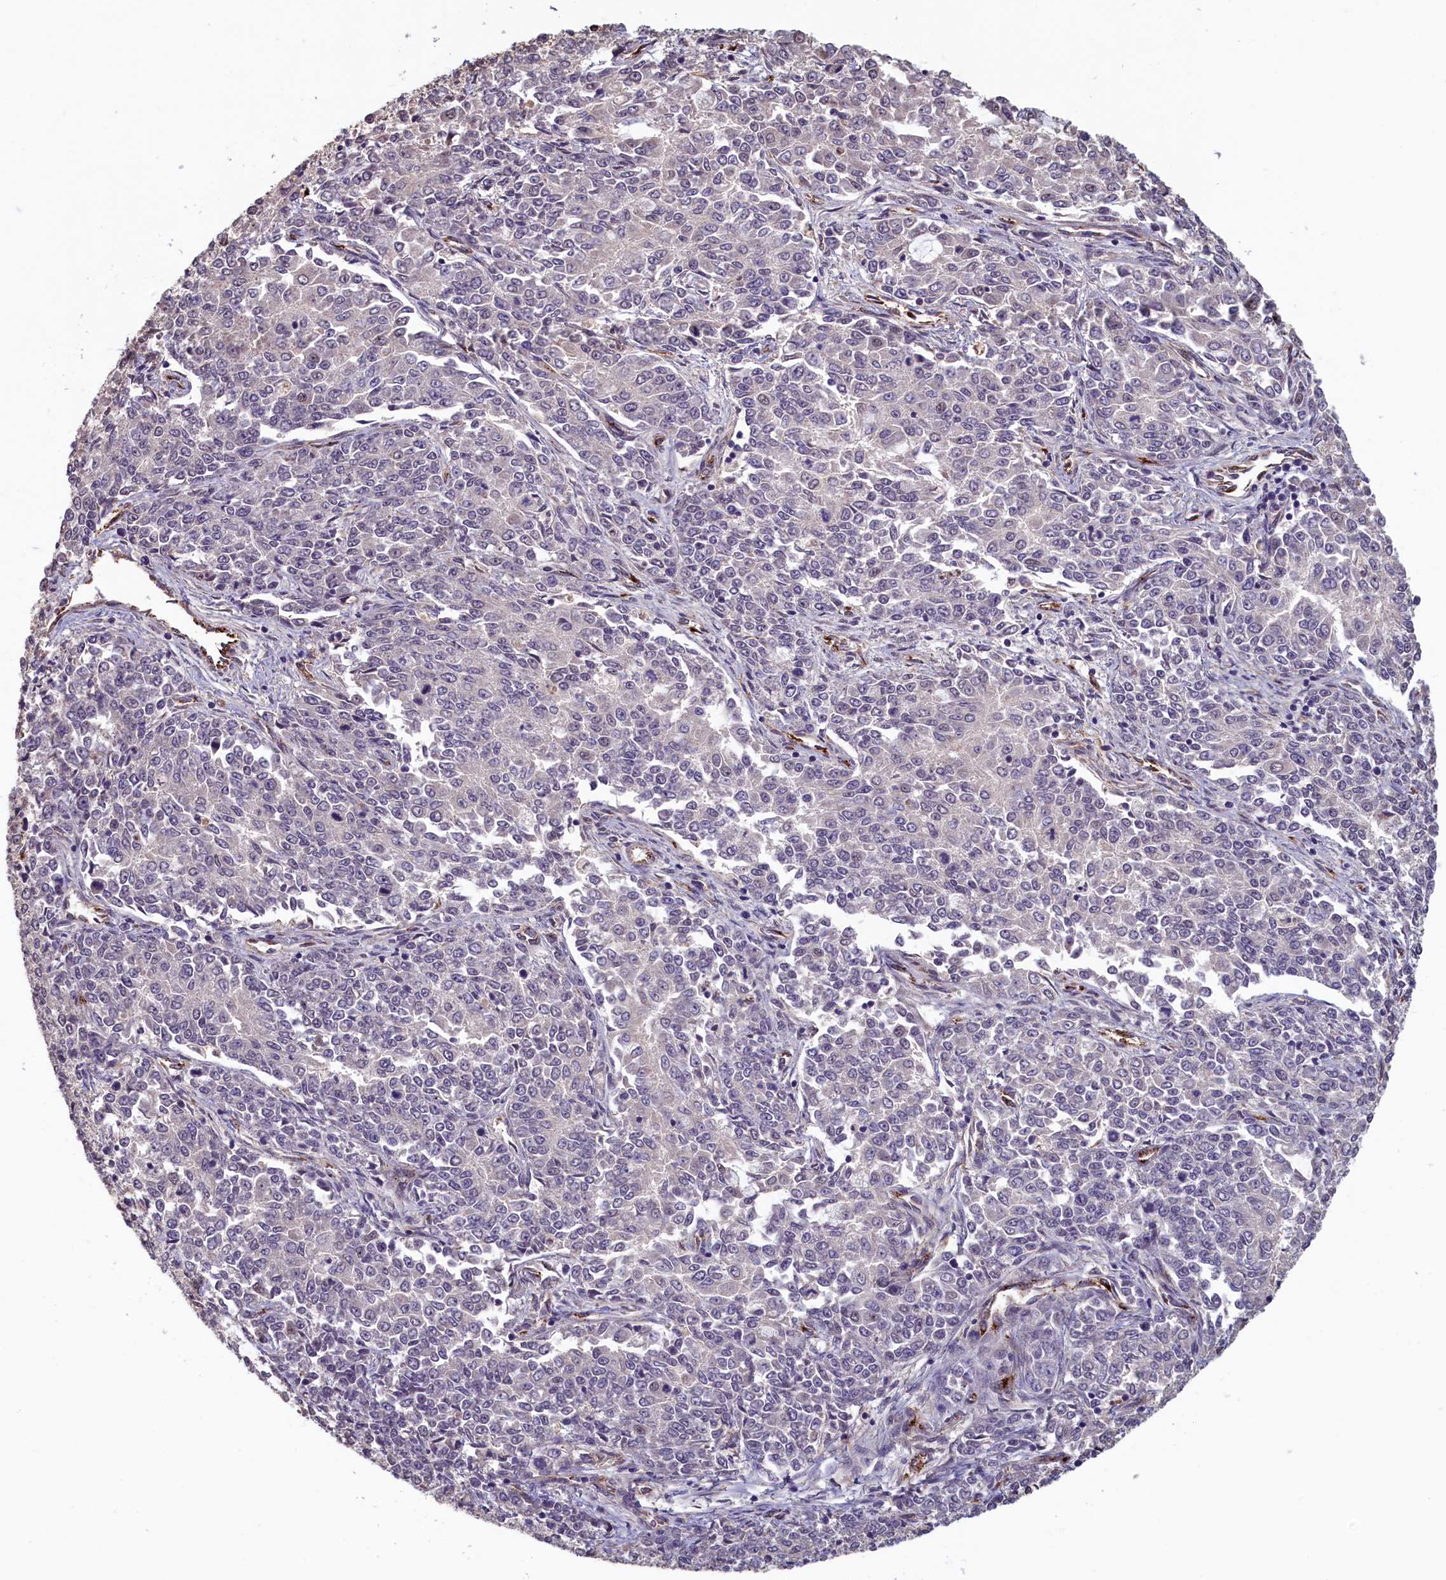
{"staining": {"intensity": "negative", "quantity": "none", "location": "none"}, "tissue": "endometrial cancer", "cell_type": "Tumor cells", "image_type": "cancer", "snomed": [{"axis": "morphology", "description": "Adenocarcinoma, NOS"}, {"axis": "topography", "description": "Endometrium"}], "caption": "Image shows no protein positivity in tumor cells of adenocarcinoma (endometrial) tissue. Brightfield microscopy of immunohistochemistry stained with DAB (brown) and hematoxylin (blue), captured at high magnification.", "gene": "ACSBG1", "patient": {"sex": "female", "age": 50}}